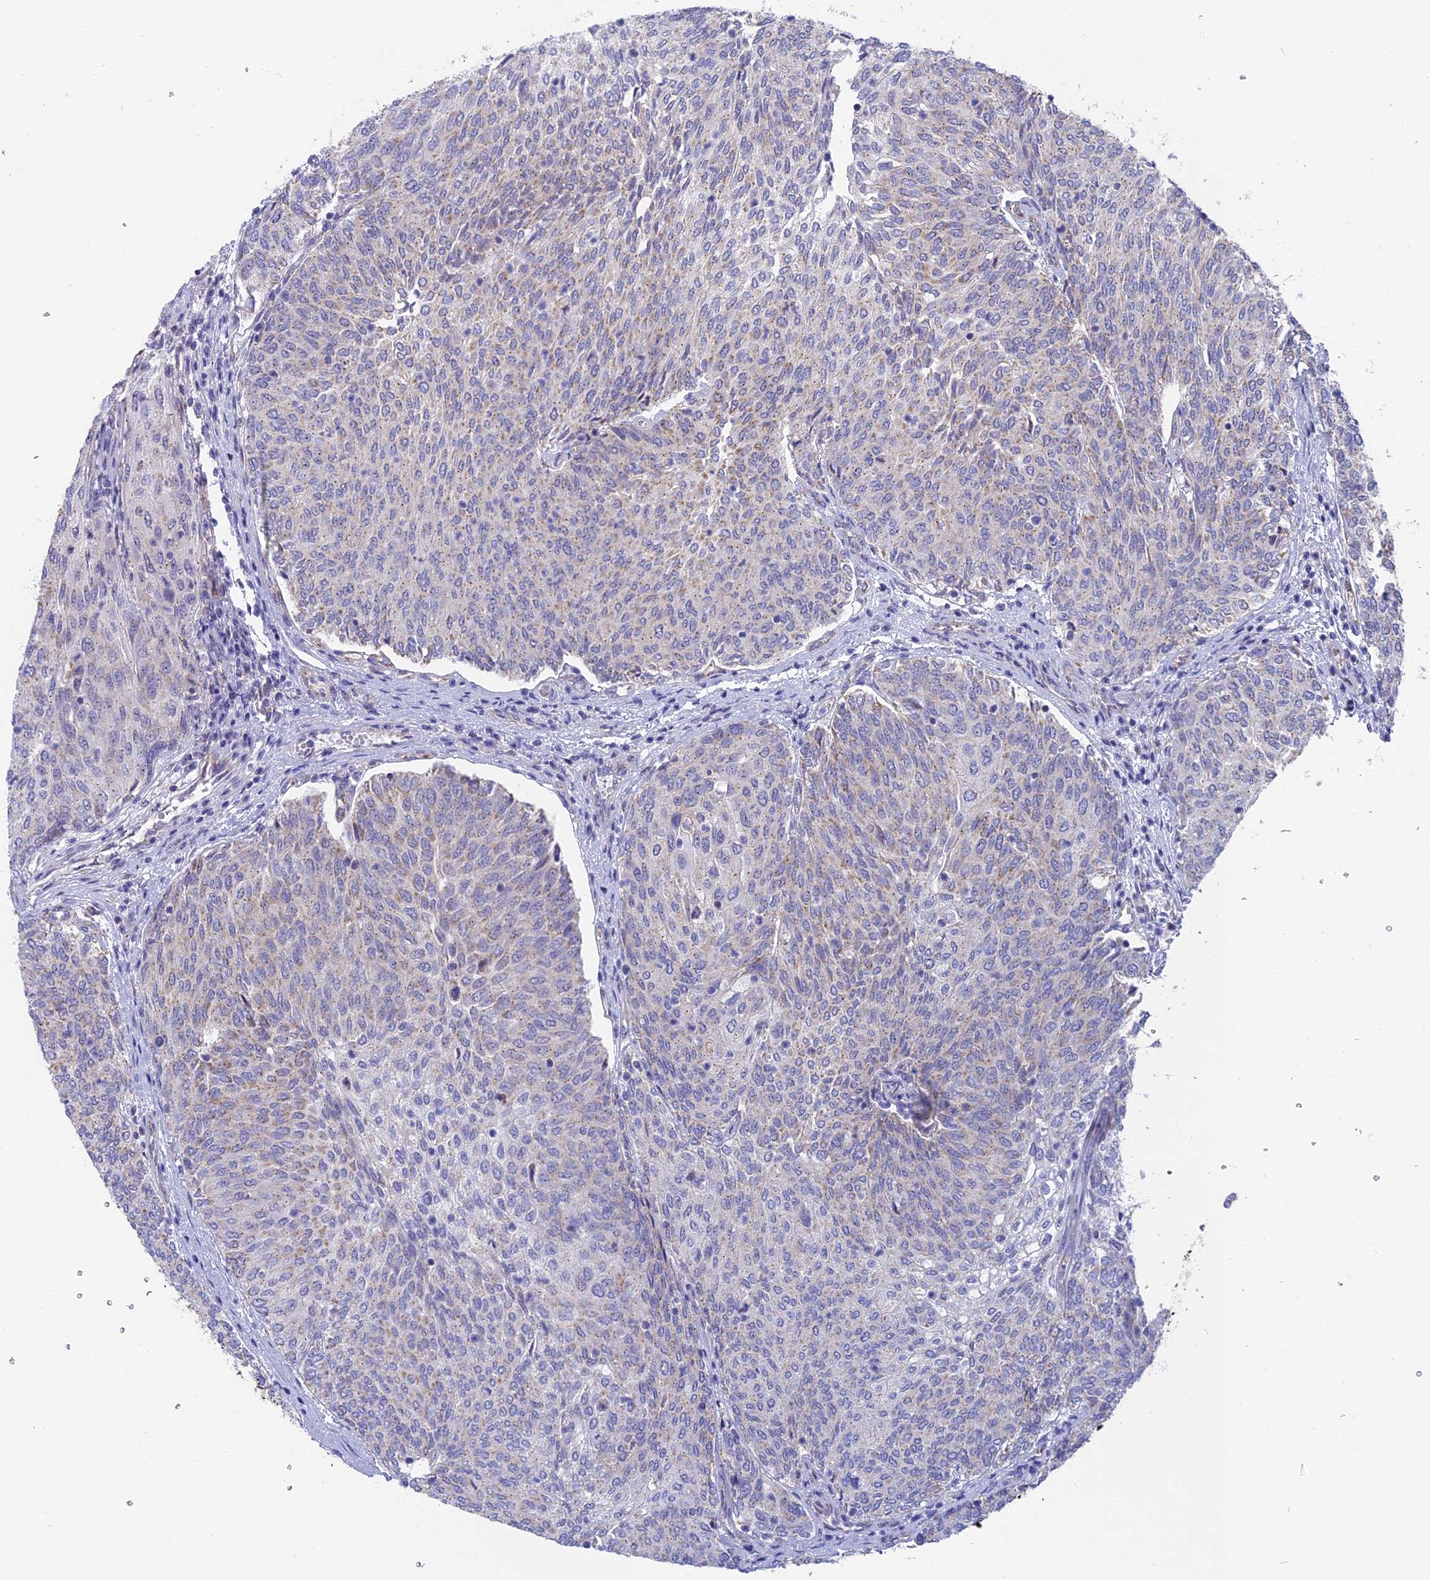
{"staining": {"intensity": "weak", "quantity": "<25%", "location": "cytoplasmic/membranous"}, "tissue": "urothelial cancer", "cell_type": "Tumor cells", "image_type": "cancer", "snomed": [{"axis": "morphology", "description": "Urothelial carcinoma, High grade"}, {"axis": "topography", "description": "Urinary bladder"}], "caption": "There is no significant staining in tumor cells of urothelial cancer. (Stains: DAB (3,3'-diaminobenzidine) immunohistochemistry (IHC) with hematoxylin counter stain, Microscopy: brightfield microscopy at high magnification).", "gene": "DTWD1", "patient": {"sex": "female", "age": 79}}